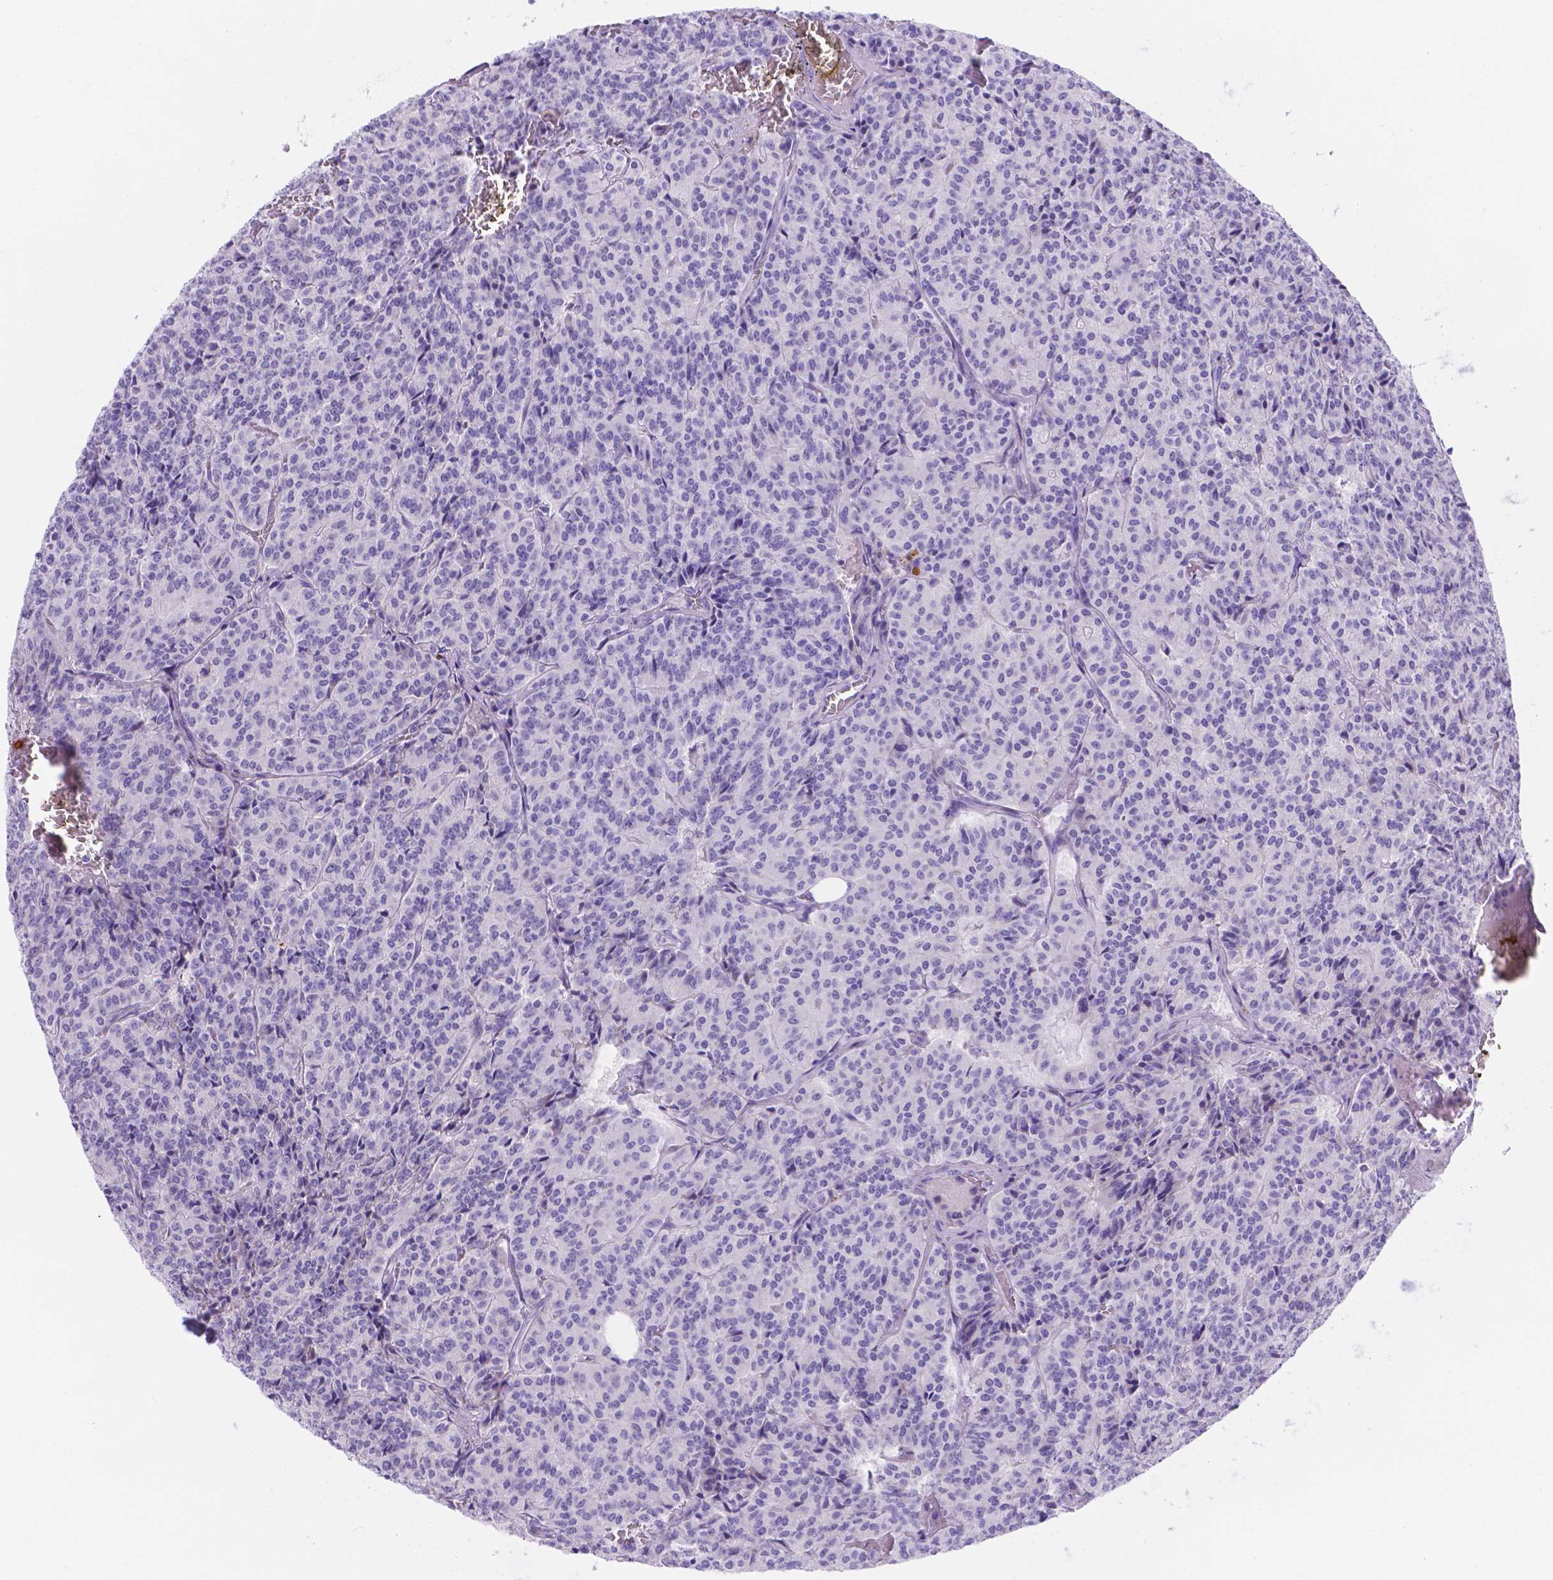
{"staining": {"intensity": "negative", "quantity": "none", "location": "none"}, "tissue": "carcinoid", "cell_type": "Tumor cells", "image_type": "cancer", "snomed": [{"axis": "morphology", "description": "Carcinoid, malignant, NOS"}, {"axis": "topography", "description": "Lung"}], "caption": "IHC photomicrograph of neoplastic tissue: carcinoid (malignant) stained with DAB (3,3'-diaminobenzidine) reveals no significant protein expression in tumor cells.", "gene": "MLN", "patient": {"sex": "male", "age": 70}}